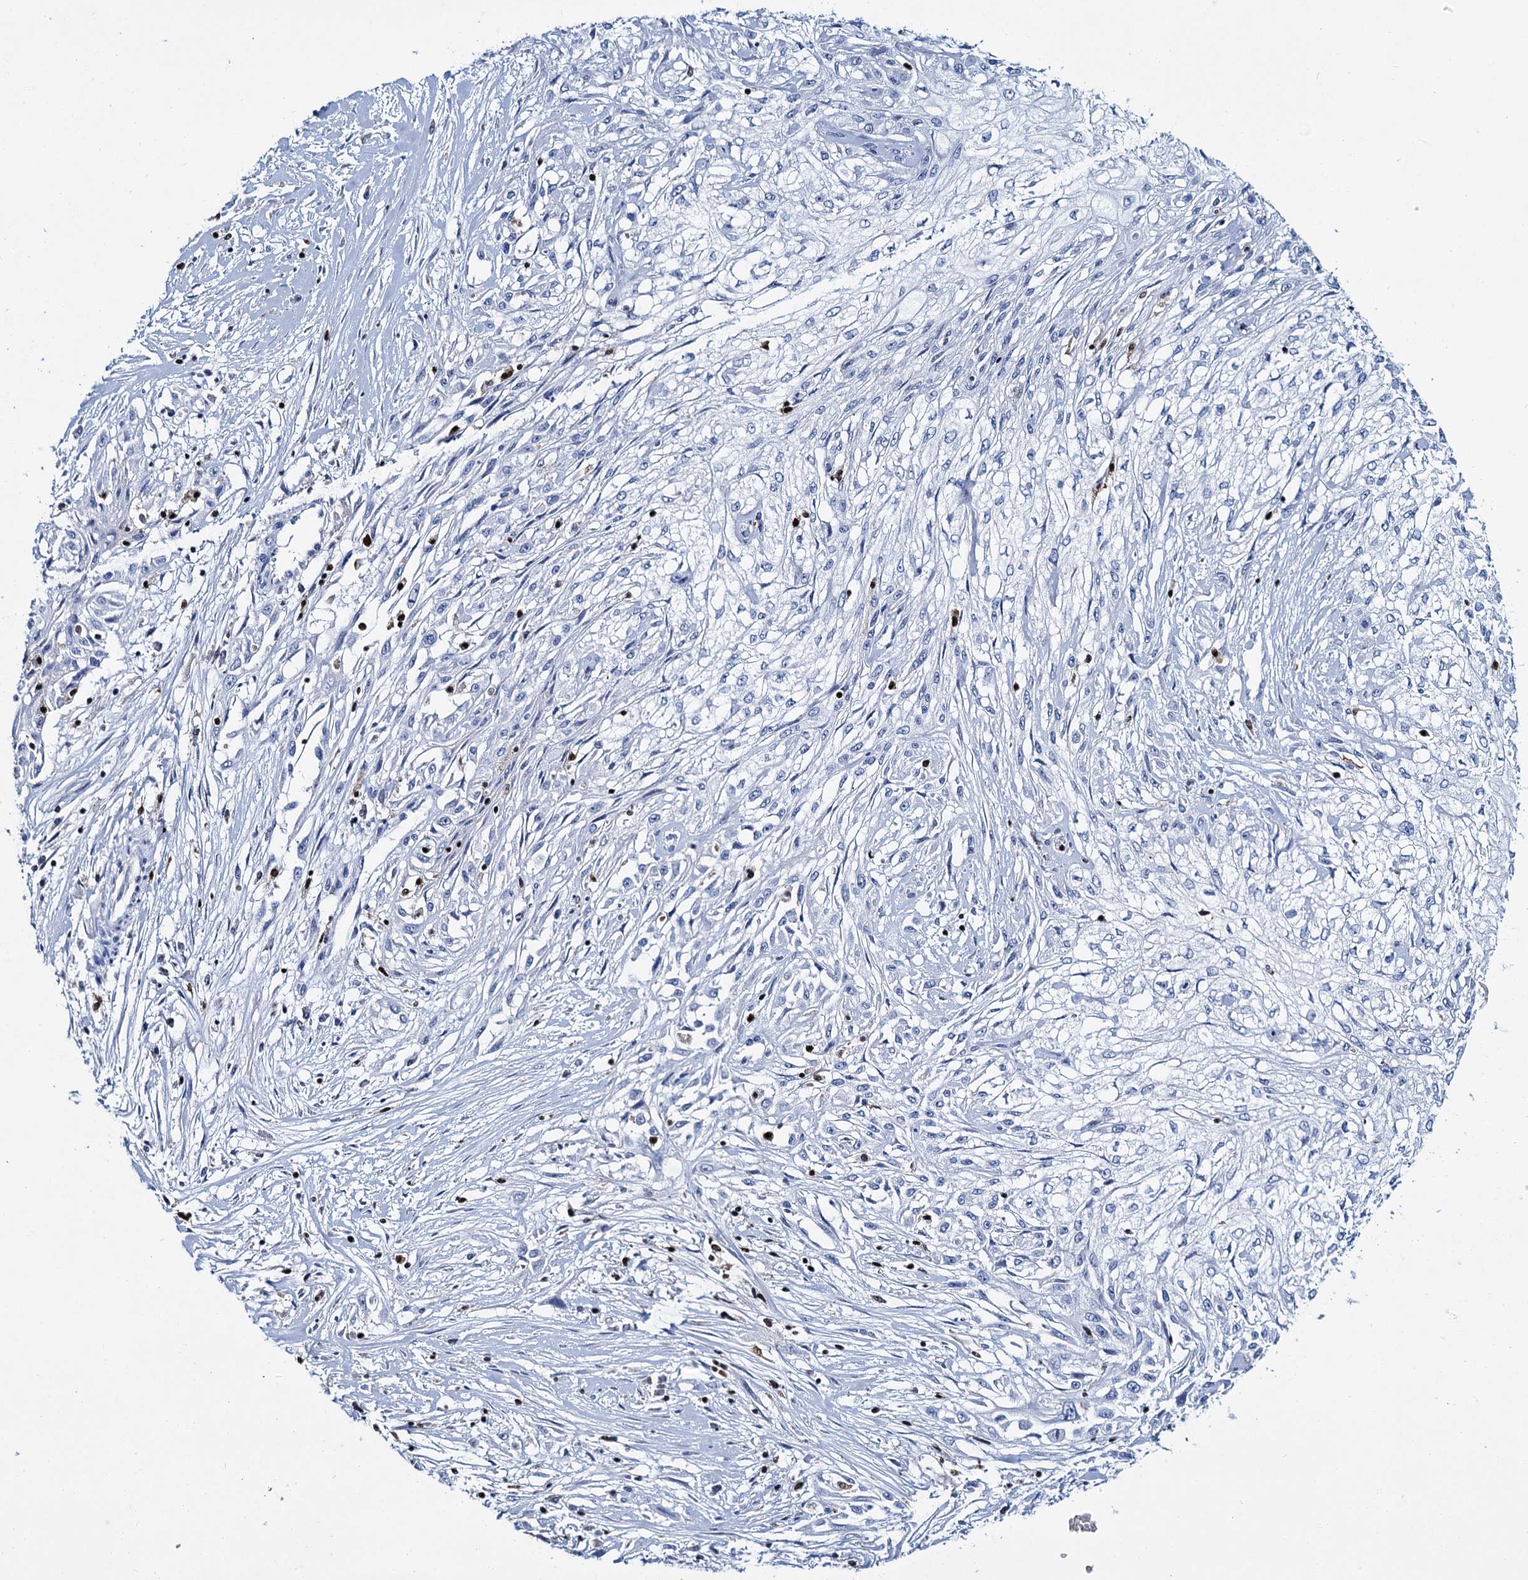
{"staining": {"intensity": "negative", "quantity": "none", "location": "none"}, "tissue": "skin cancer", "cell_type": "Tumor cells", "image_type": "cancer", "snomed": [{"axis": "morphology", "description": "Squamous cell carcinoma, NOS"}, {"axis": "morphology", "description": "Squamous cell carcinoma, metastatic, NOS"}, {"axis": "topography", "description": "Skin"}, {"axis": "topography", "description": "Lymph node"}], "caption": "Protein analysis of skin squamous cell carcinoma displays no significant positivity in tumor cells.", "gene": "CELF2", "patient": {"sex": "male", "age": 75}}